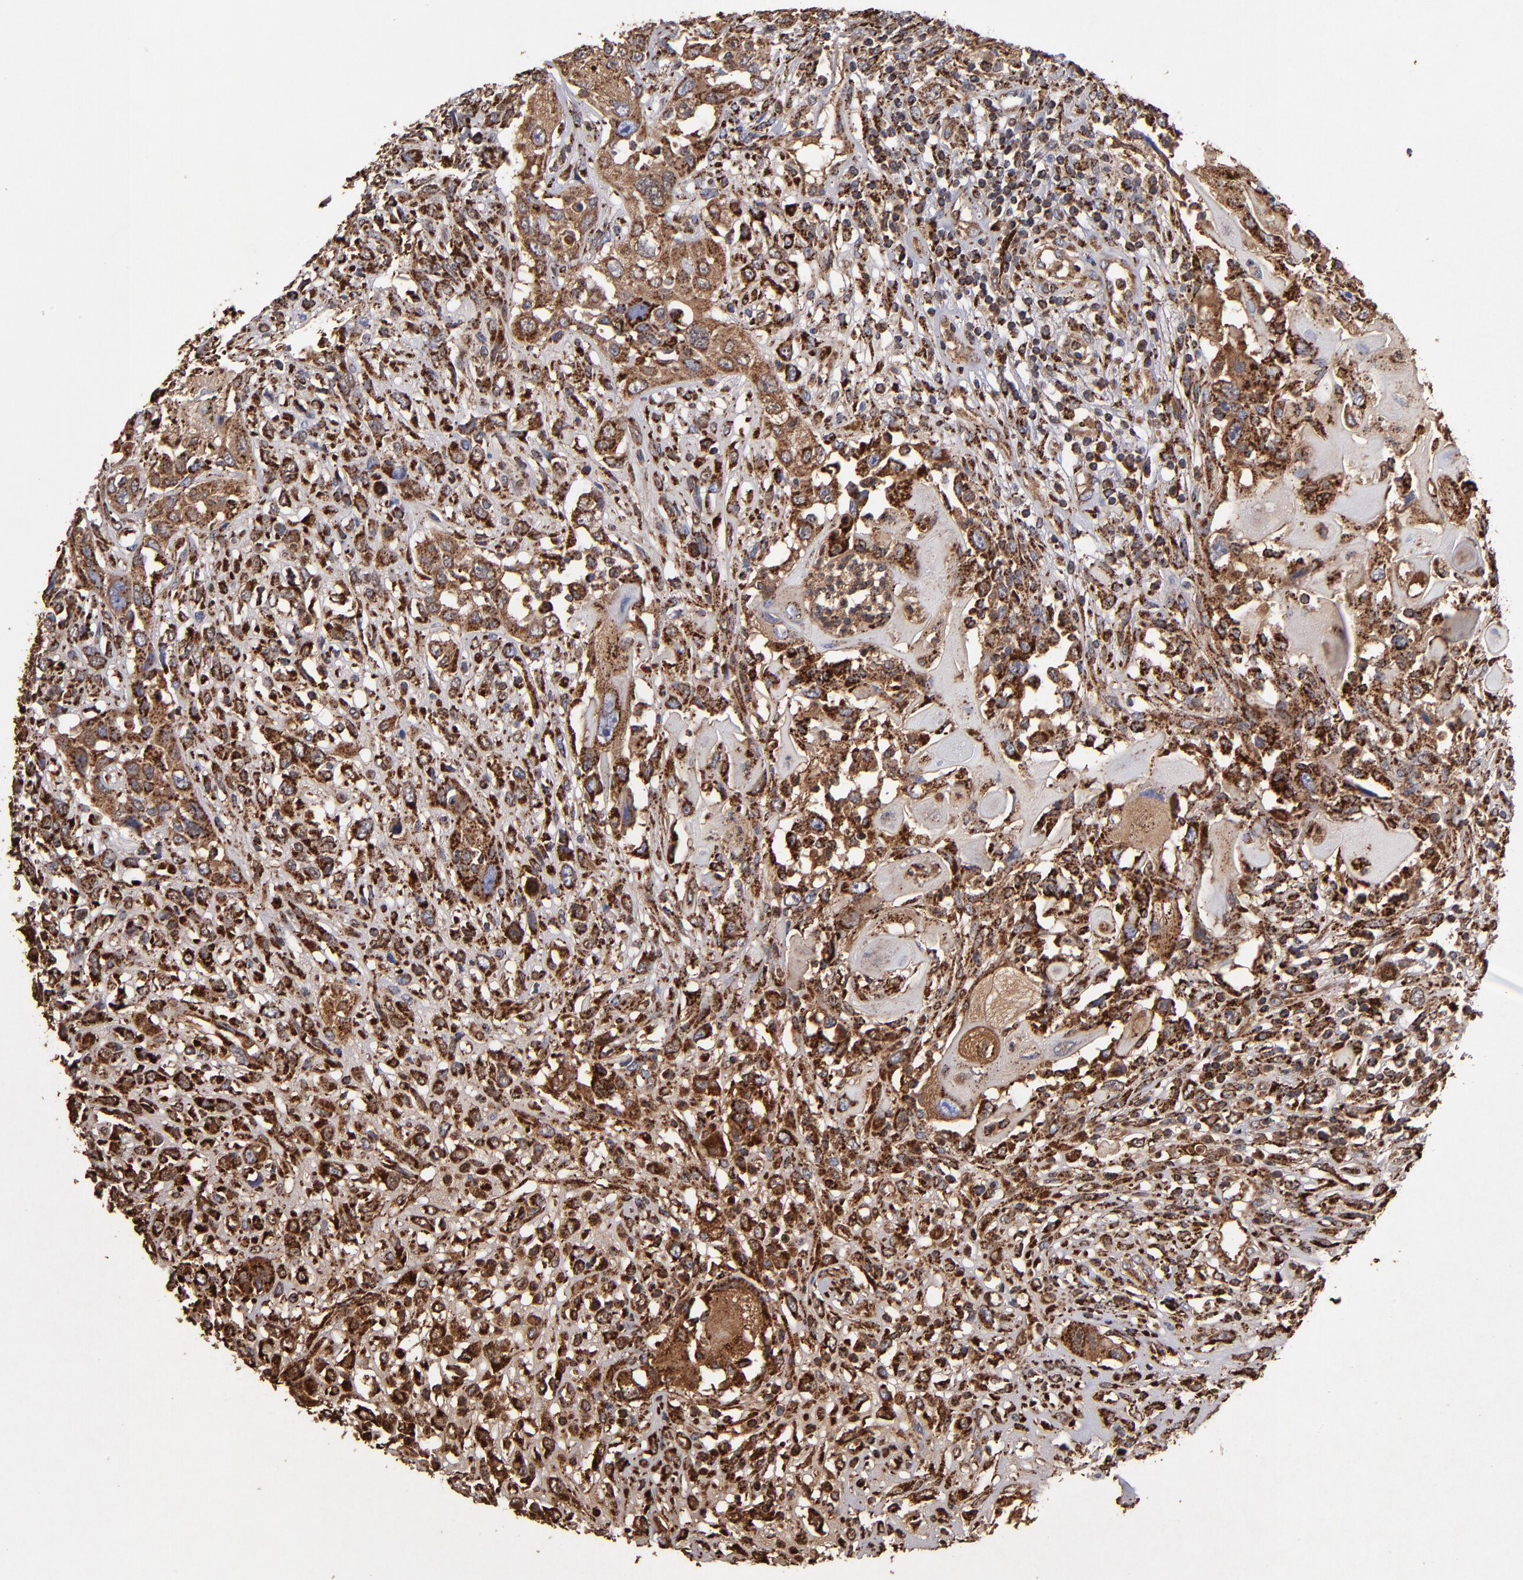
{"staining": {"intensity": "strong", "quantity": ">75%", "location": "cytoplasmic/membranous"}, "tissue": "head and neck cancer", "cell_type": "Tumor cells", "image_type": "cancer", "snomed": [{"axis": "morphology", "description": "Neoplasm, malignant, NOS"}, {"axis": "topography", "description": "Salivary gland"}, {"axis": "topography", "description": "Head-Neck"}], "caption": "Tumor cells exhibit high levels of strong cytoplasmic/membranous staining in about >75% of cells in head and neck neoplasm (malignant).", "gene": "SOD2", "patient": {"sex": "male", "age": 43}}